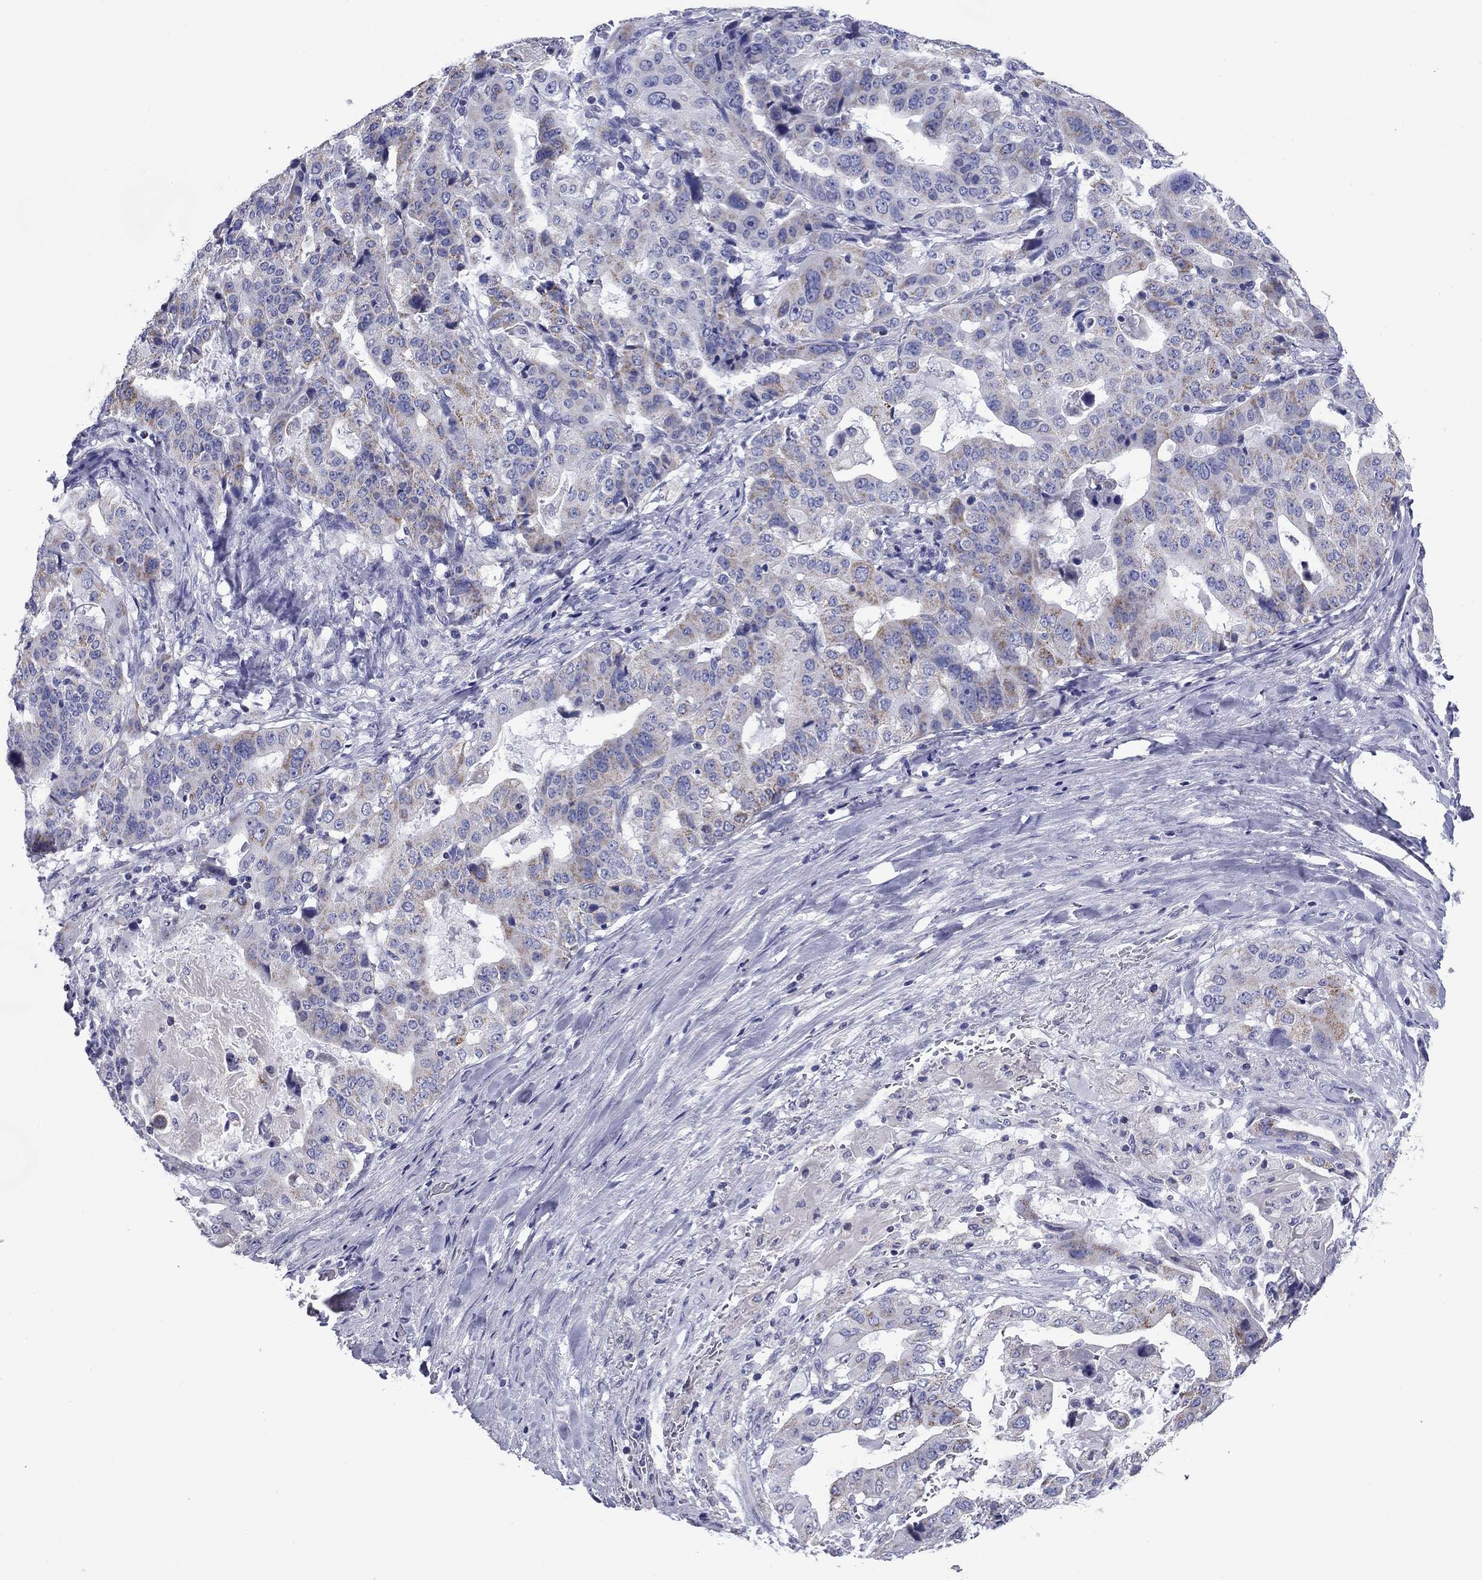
{"staining": {"intensity": "weak", "quantity": "25%-75%", "location": "cytoplasmic/membranous"}, "tissue": "stomach cancer", "cell_type": "Tumor cells", "image_type": "cancer", "snomed": [{"axis": "morphology", "description": "Adenocarcinoma, NOS"}, {"axis": "topography", "description": "Stomach"}], "caption": "A brown stain labels weak cytoplasmic/membranous staining of a protein in stomach cancer tumor cells. (DAB IHC, brown staining for protein, blue staining for nuclei).", "gene": "ACADSB", "patient": {"sex": "male", "age": 48}}